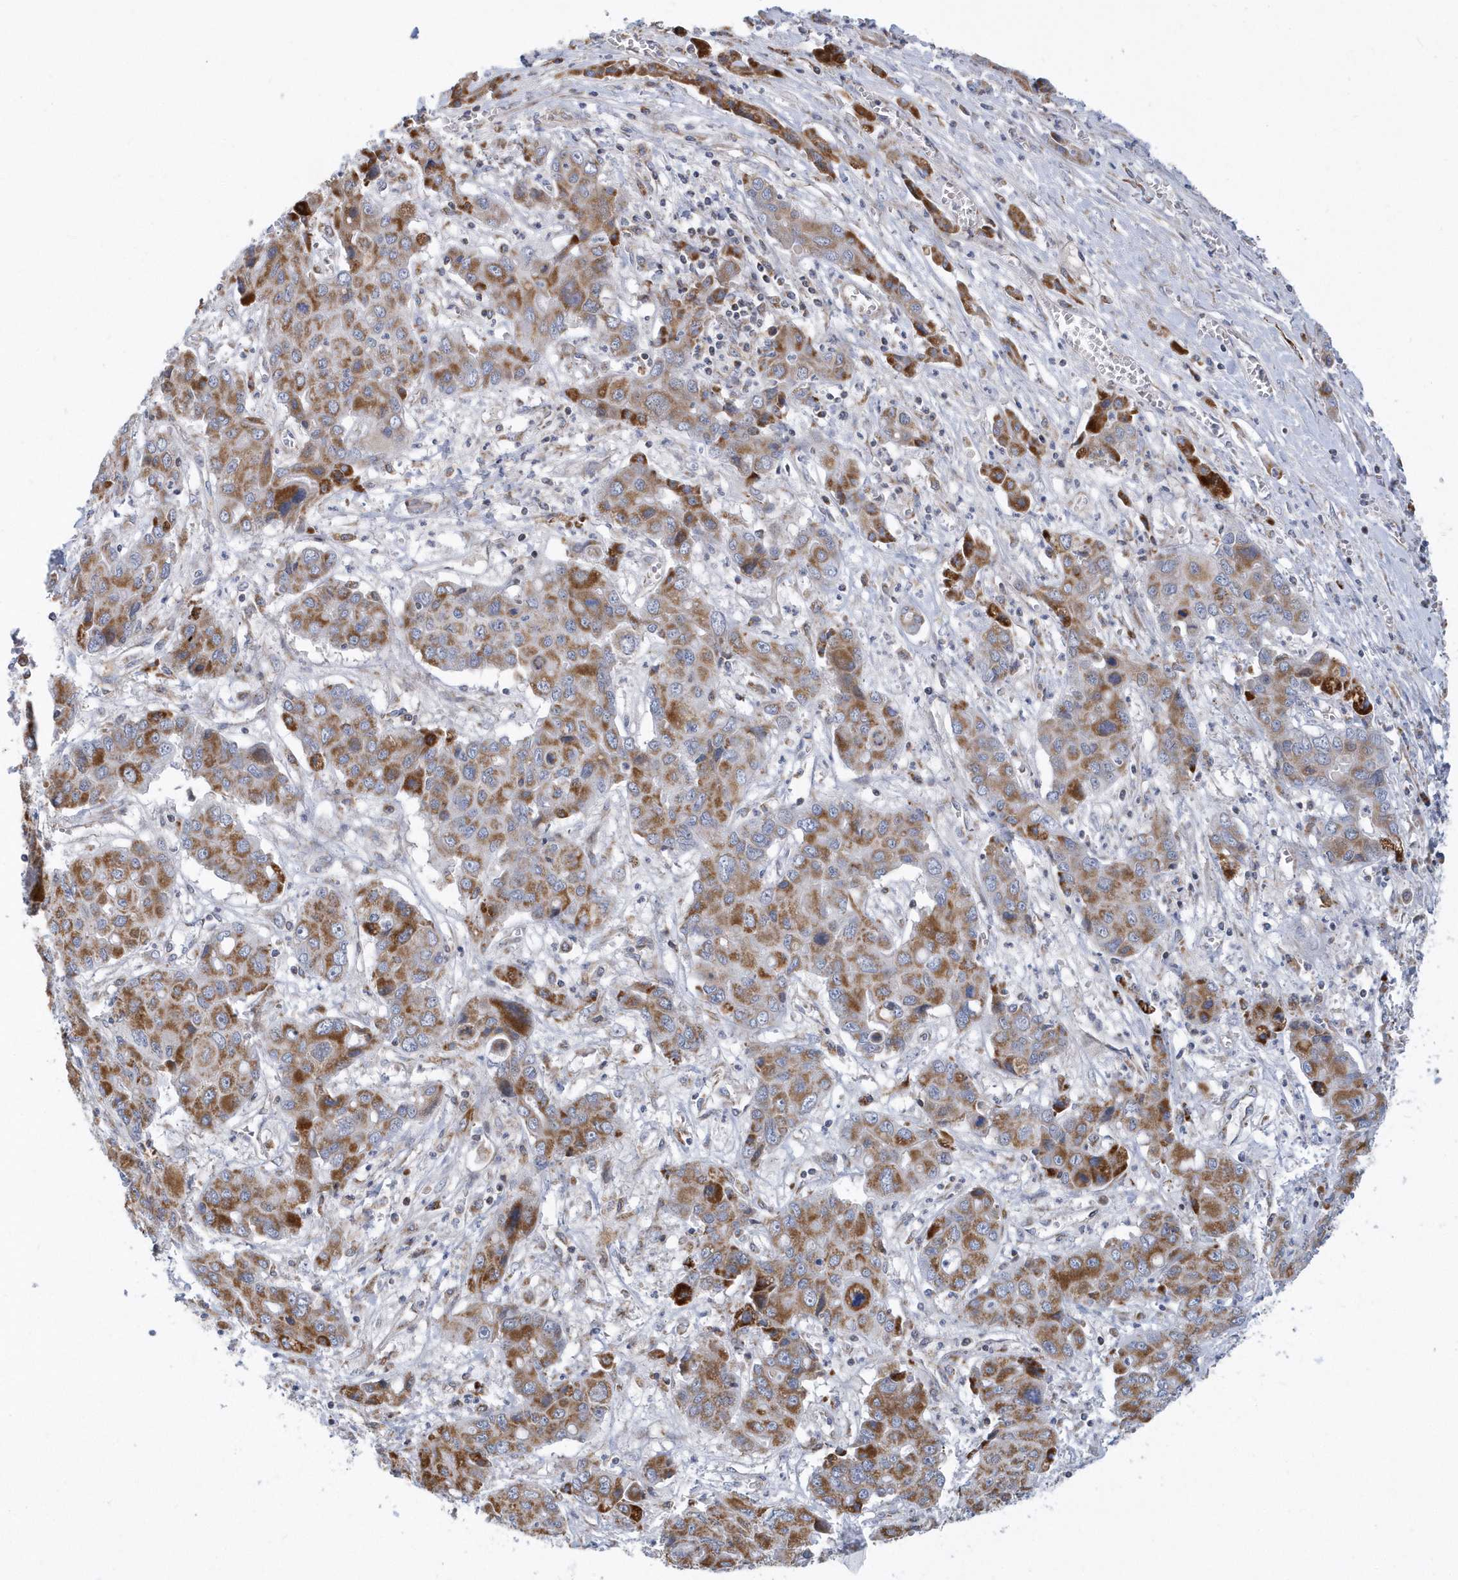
{"staining": {"intensity": "strong", "quantity": "25%-75%", "location": "cytoplasmic/membranous"}, "tissue": "liver cancer", "cell_type": "Tumor cells", "image_type": "cancer", "snomed": [{"axis": "morphology", "description": "Cholangiocarcinoma"}, {"axis": "topography", "description": "Liver"}], "caption": "DAB (3,3'-diaminobenzidine) immunohistochemical staining of liver cancer displays strong cytoplasmic/membranous protein positivity in approximately 25%-75% of tumor cells. Immunohistochemistry stains the protein of interest in brown and the nuclei are stained blue.", "gene": "VWA5B2", "patient": {"sex": "male", "age": 67}}